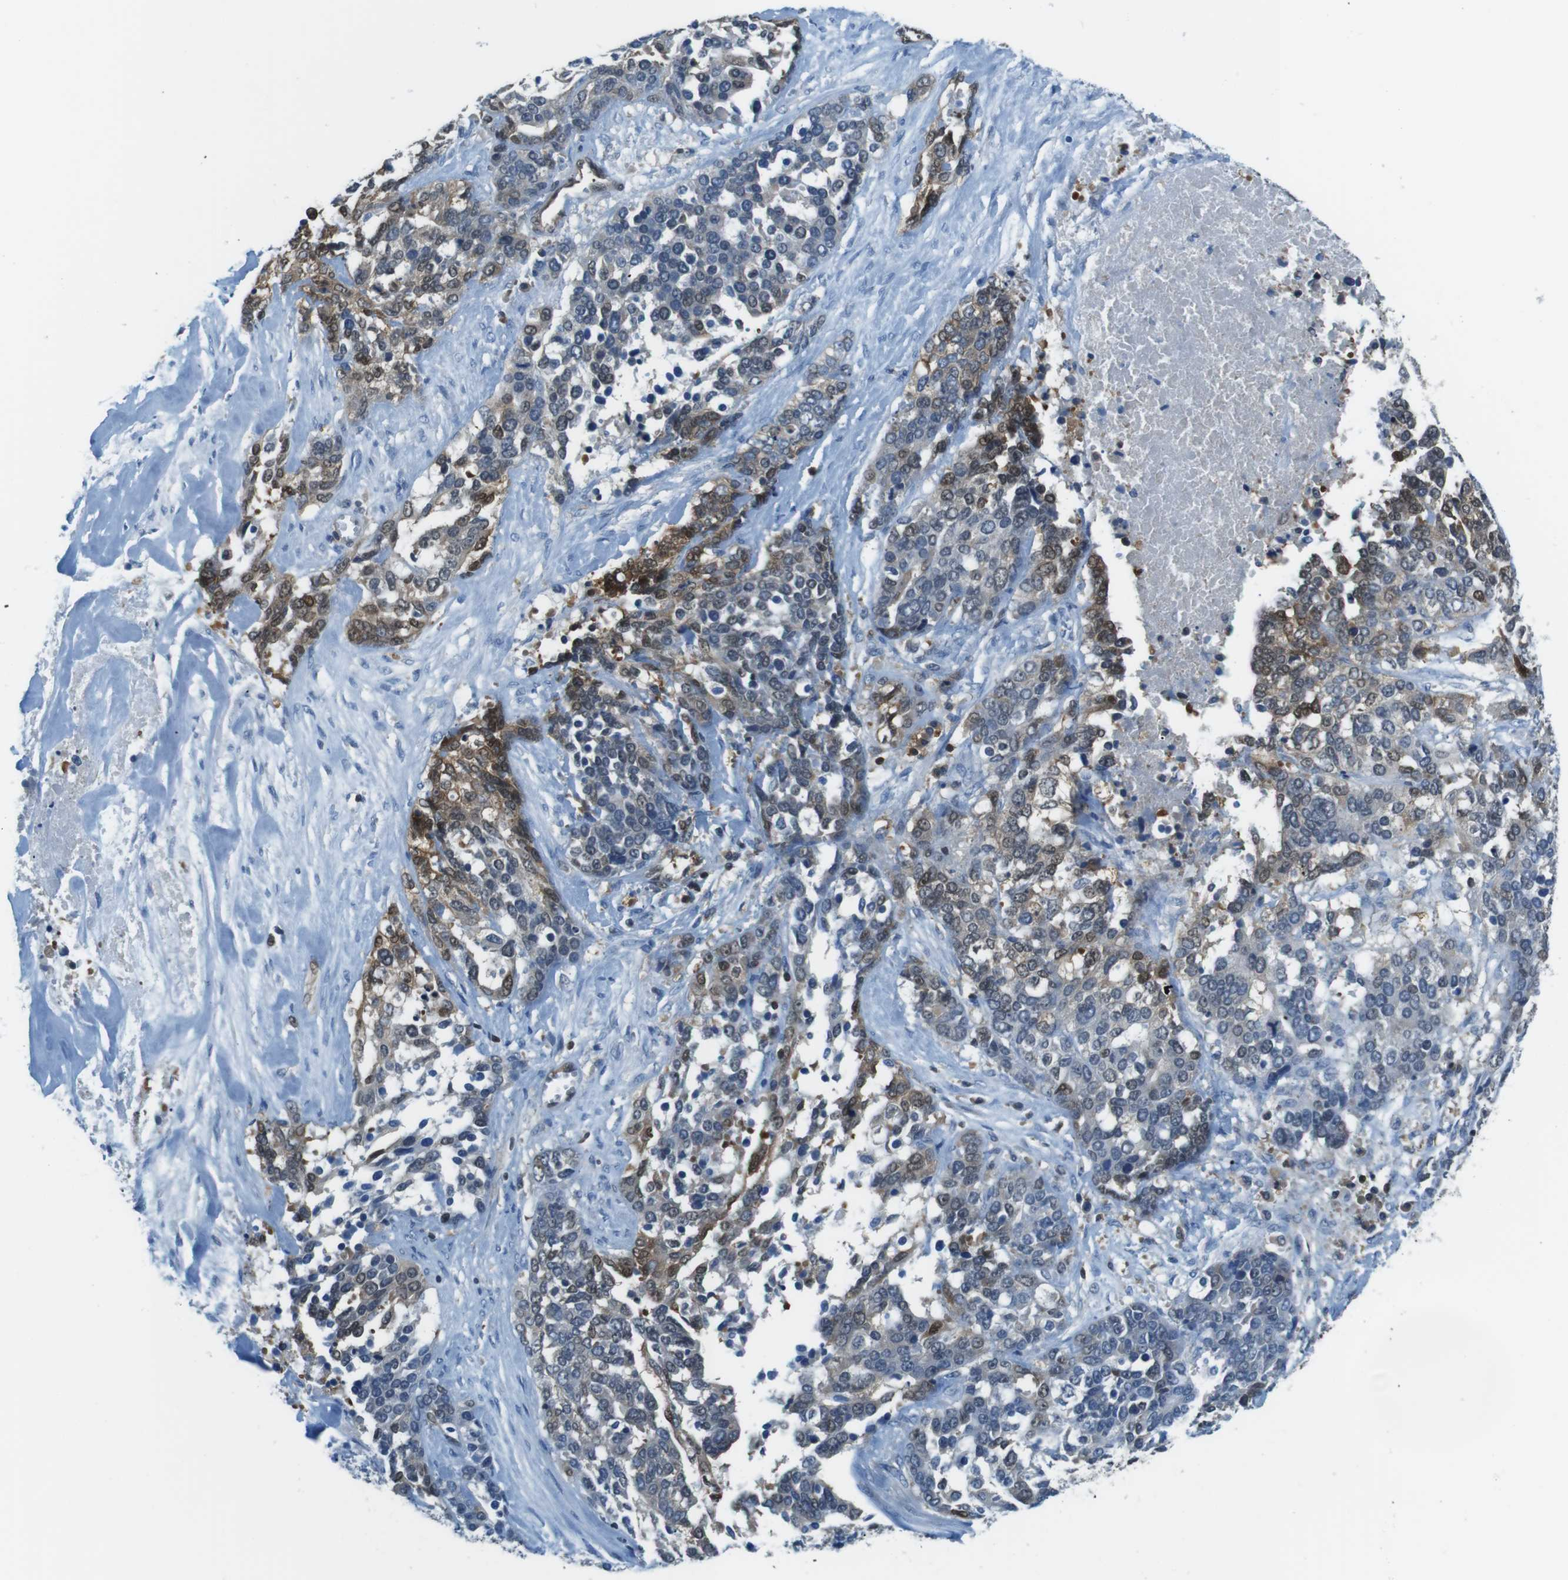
{"staining": {"intensity": "weak", "quantity": "25%-75%", "location": "cytoplasmic/membranous,nuclear"}, "tissue": "ovarian cancer", "cell_type": "Tumor cells", "image_type": "cancer", "snomed": [{"axis": "morphology", "description": "Cystadenocarcinoma, serous, NOS"}, {"axis": "topography", "description": "Ovary"}], "caption": "This is an image of immunohistochemistry staining of serous cystadenocarcinoma (ovarian), which shows weak expression in the cytoplasmic/membranous and nuclear of tumor cells.", "gene": "TES", "patient": {"sex": "female", "age": 44}}